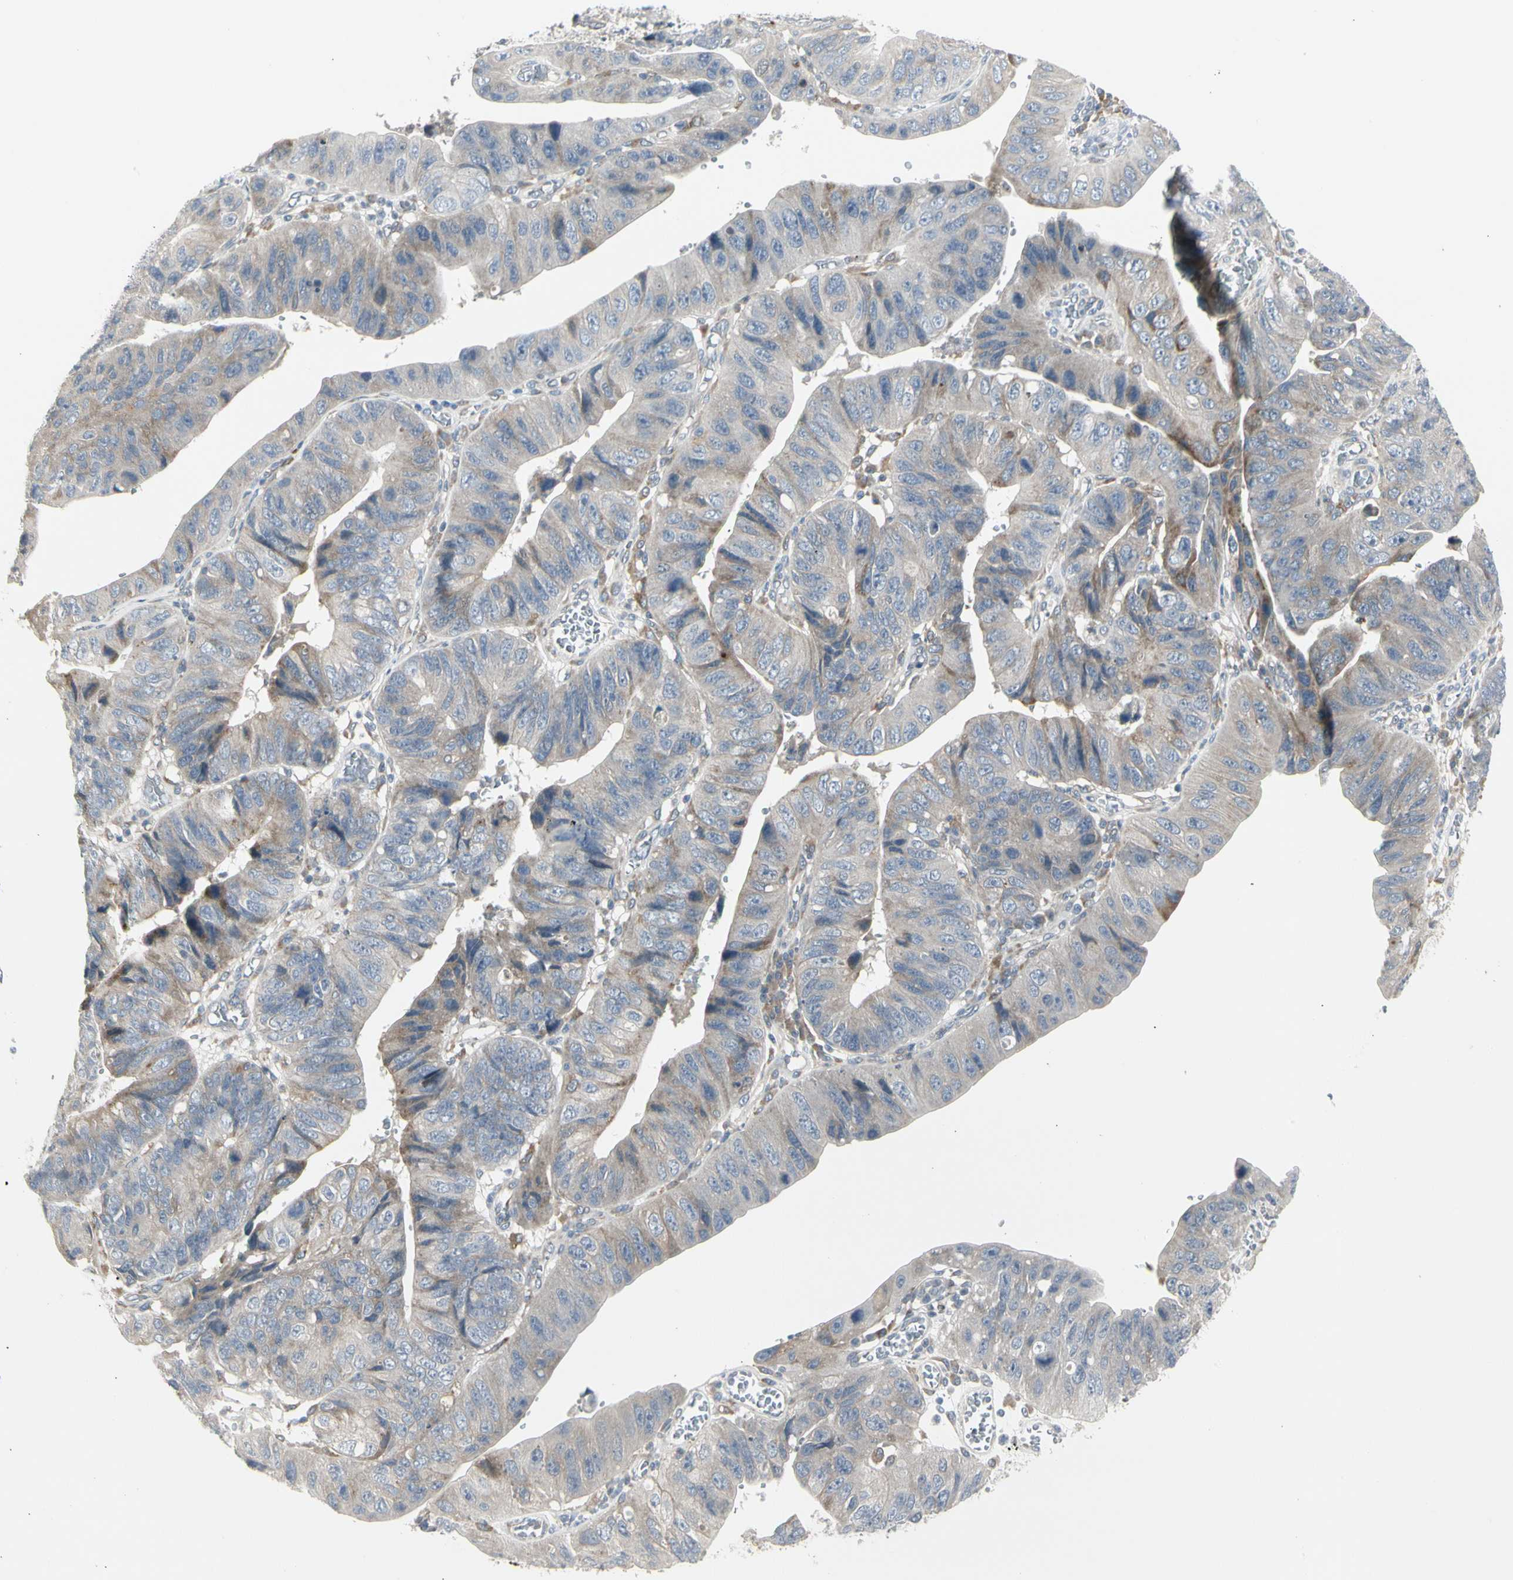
{"staining": {"intensity": "weak", "quantity": "25%-75%", "location": "cytoplasmic/membranous"}, "tissue": "stomach cancer", "cell_type": "Tumor cells", "image_type": "cancer", "snomed": [{"axis": "morphology", "description": "Adenocarcinoma, NOS"}, {"axis": "topography", "description": "Stomach"}], "caption": "The image displays immunohistochemical staining of stomach cancer (adenocarcinoma). There is weak cytoplasmic/membranous positivity is identified in about 25%-75% of tumor cells.", "gene": "GRN", "patient": {"sex": "male", "age": 59}}